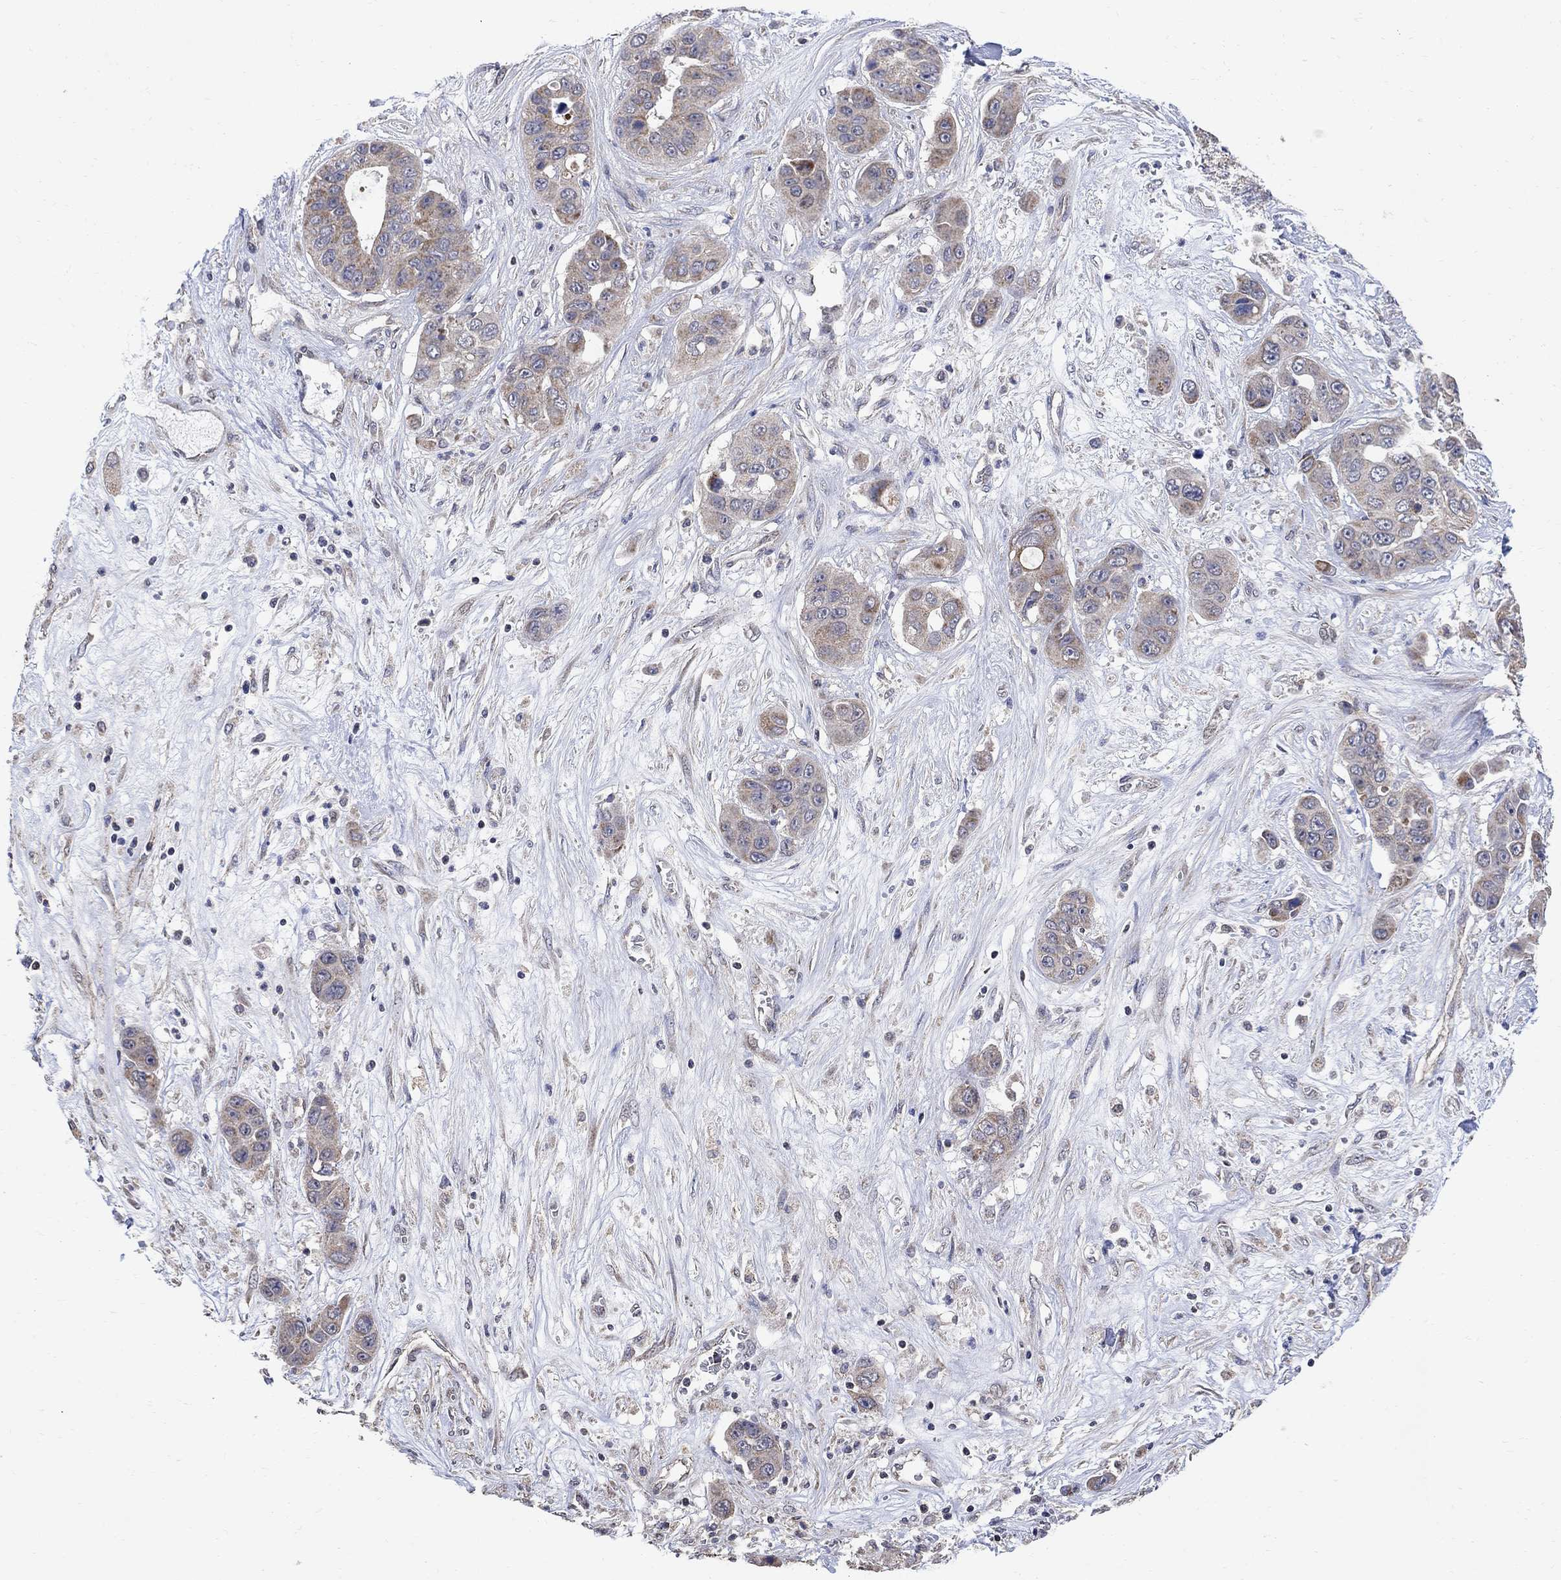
{"staining": {"intensity": "moderate", "quantity": "<25%", "location": "cytoplasmic/membranous"}, "tissue": "liver cancer", "cell_type": "Tumor cells", "image_type": "cancer", "snomed": [{"axis": "morphology", "description": "Cholangiocarcinoma"}, {"axis": "topography", "description": "Liver"}], "caption": "Immunohistochemistry (IHC) staining of liver cancer, which shows low levels of moderate cytoplasmic/membranous expression in approximately <25% of tumor cells indicating moderate cytoplasmic/membranous protein expression. The staining was performed using DAB (brown) for protein detection and nuclei were counterstained in hematoxylin (blue).", "gene": "ANKRA2", "patient": {"sex": "female", "age": 52}}